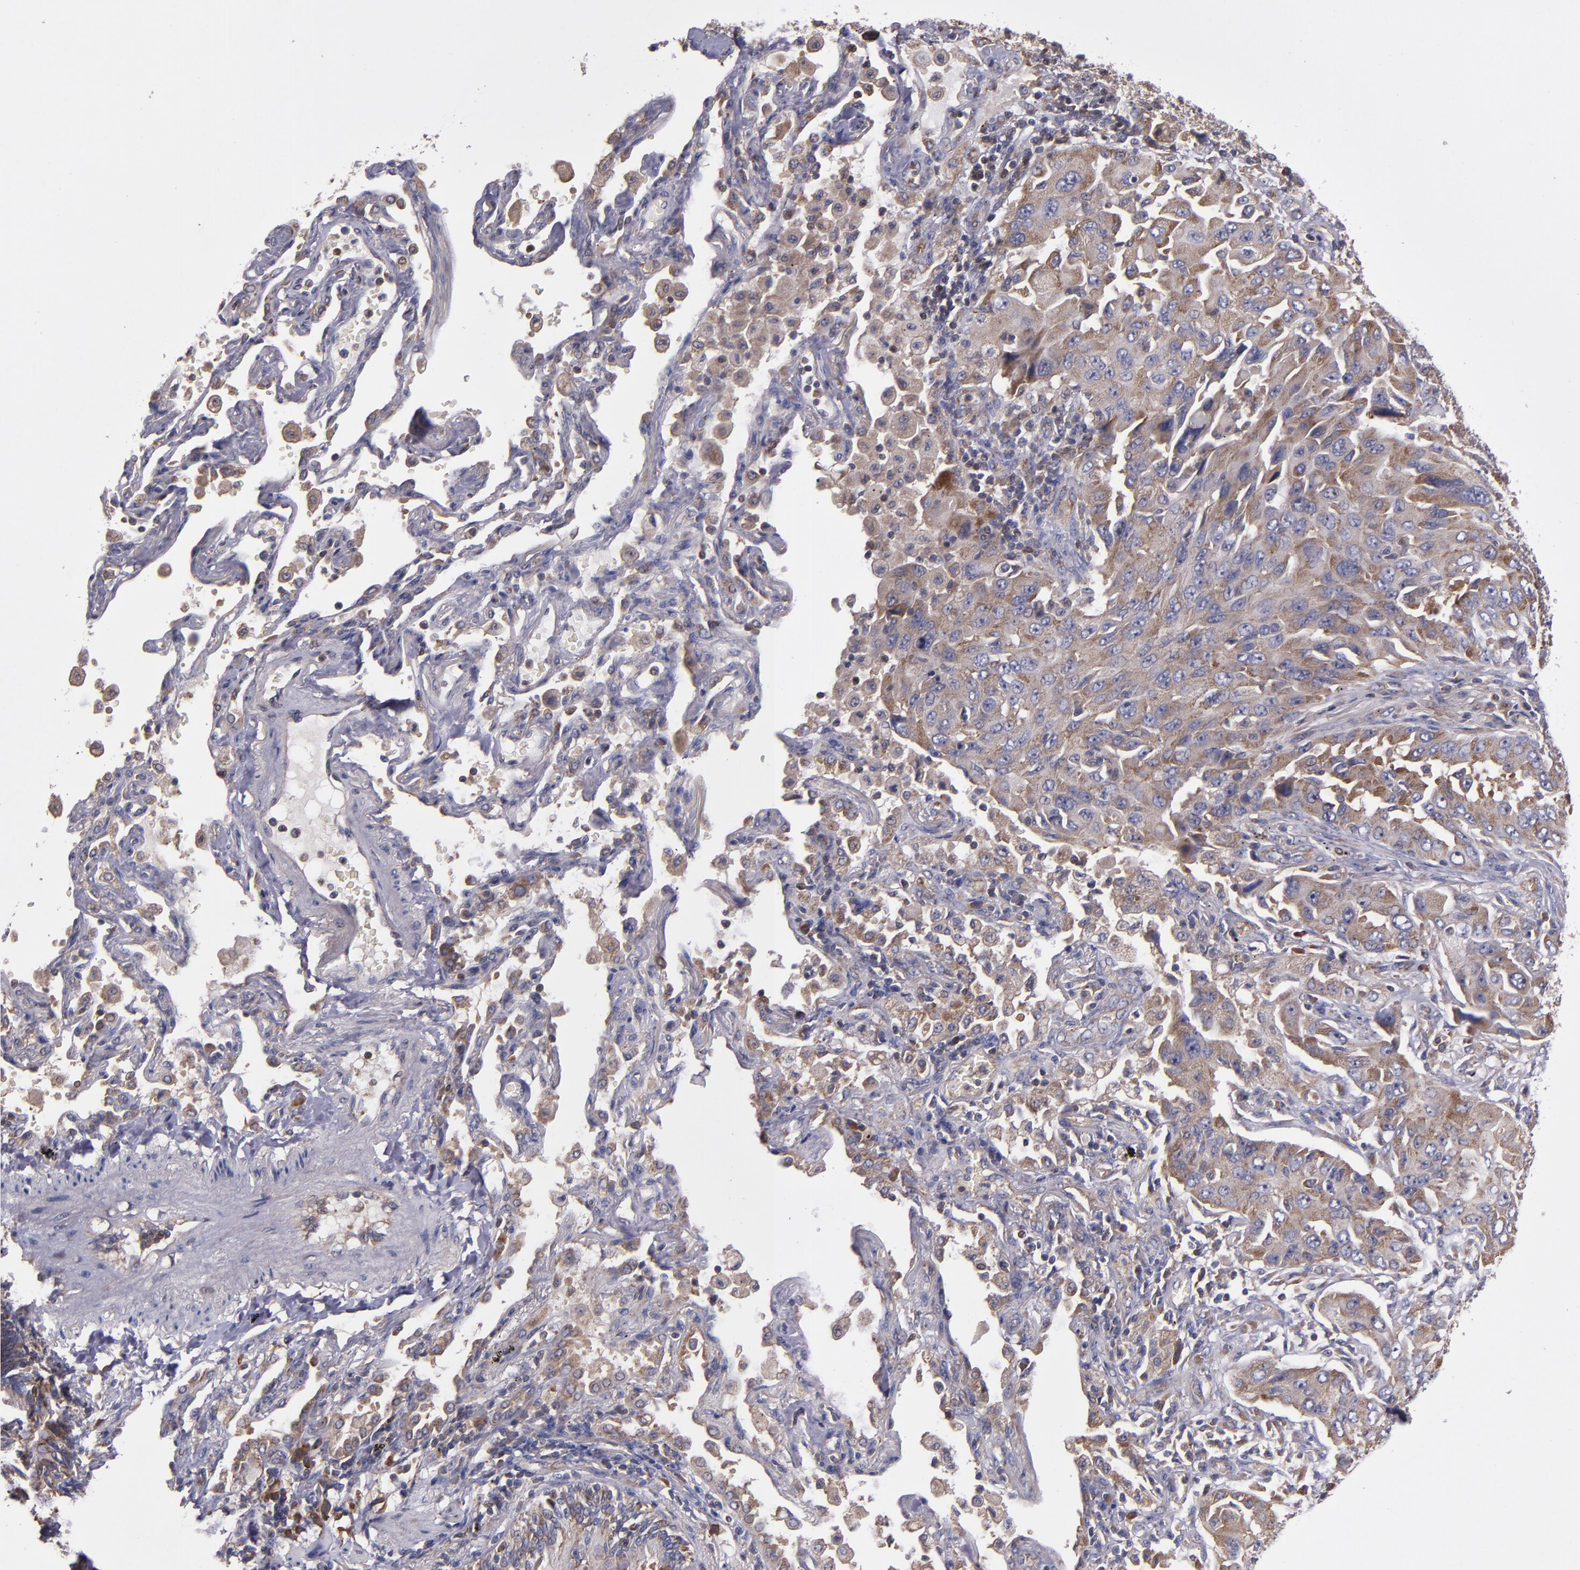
{"staining": {"intensity": "moderate", "quantity": ">75%", "location": "cytoplasmic/membranous"}, "tissue": "lung cancer", "cell_type": "Tumor cells", "image_type": "cancer", "snomed": [{"axis": "morphology", "description": "Adenocarcinoma, NOS"}, {"axis": "topography", "description": "Lung"}], "caption": "Lung cancer was stained to show a protein in brown. There is medium levels of moderate cytoplasmic/membranous expression in about >75% of tumor cells.", "gene": "EIF4ENIF1", "patient": {"sex": "female", "age": 65}}